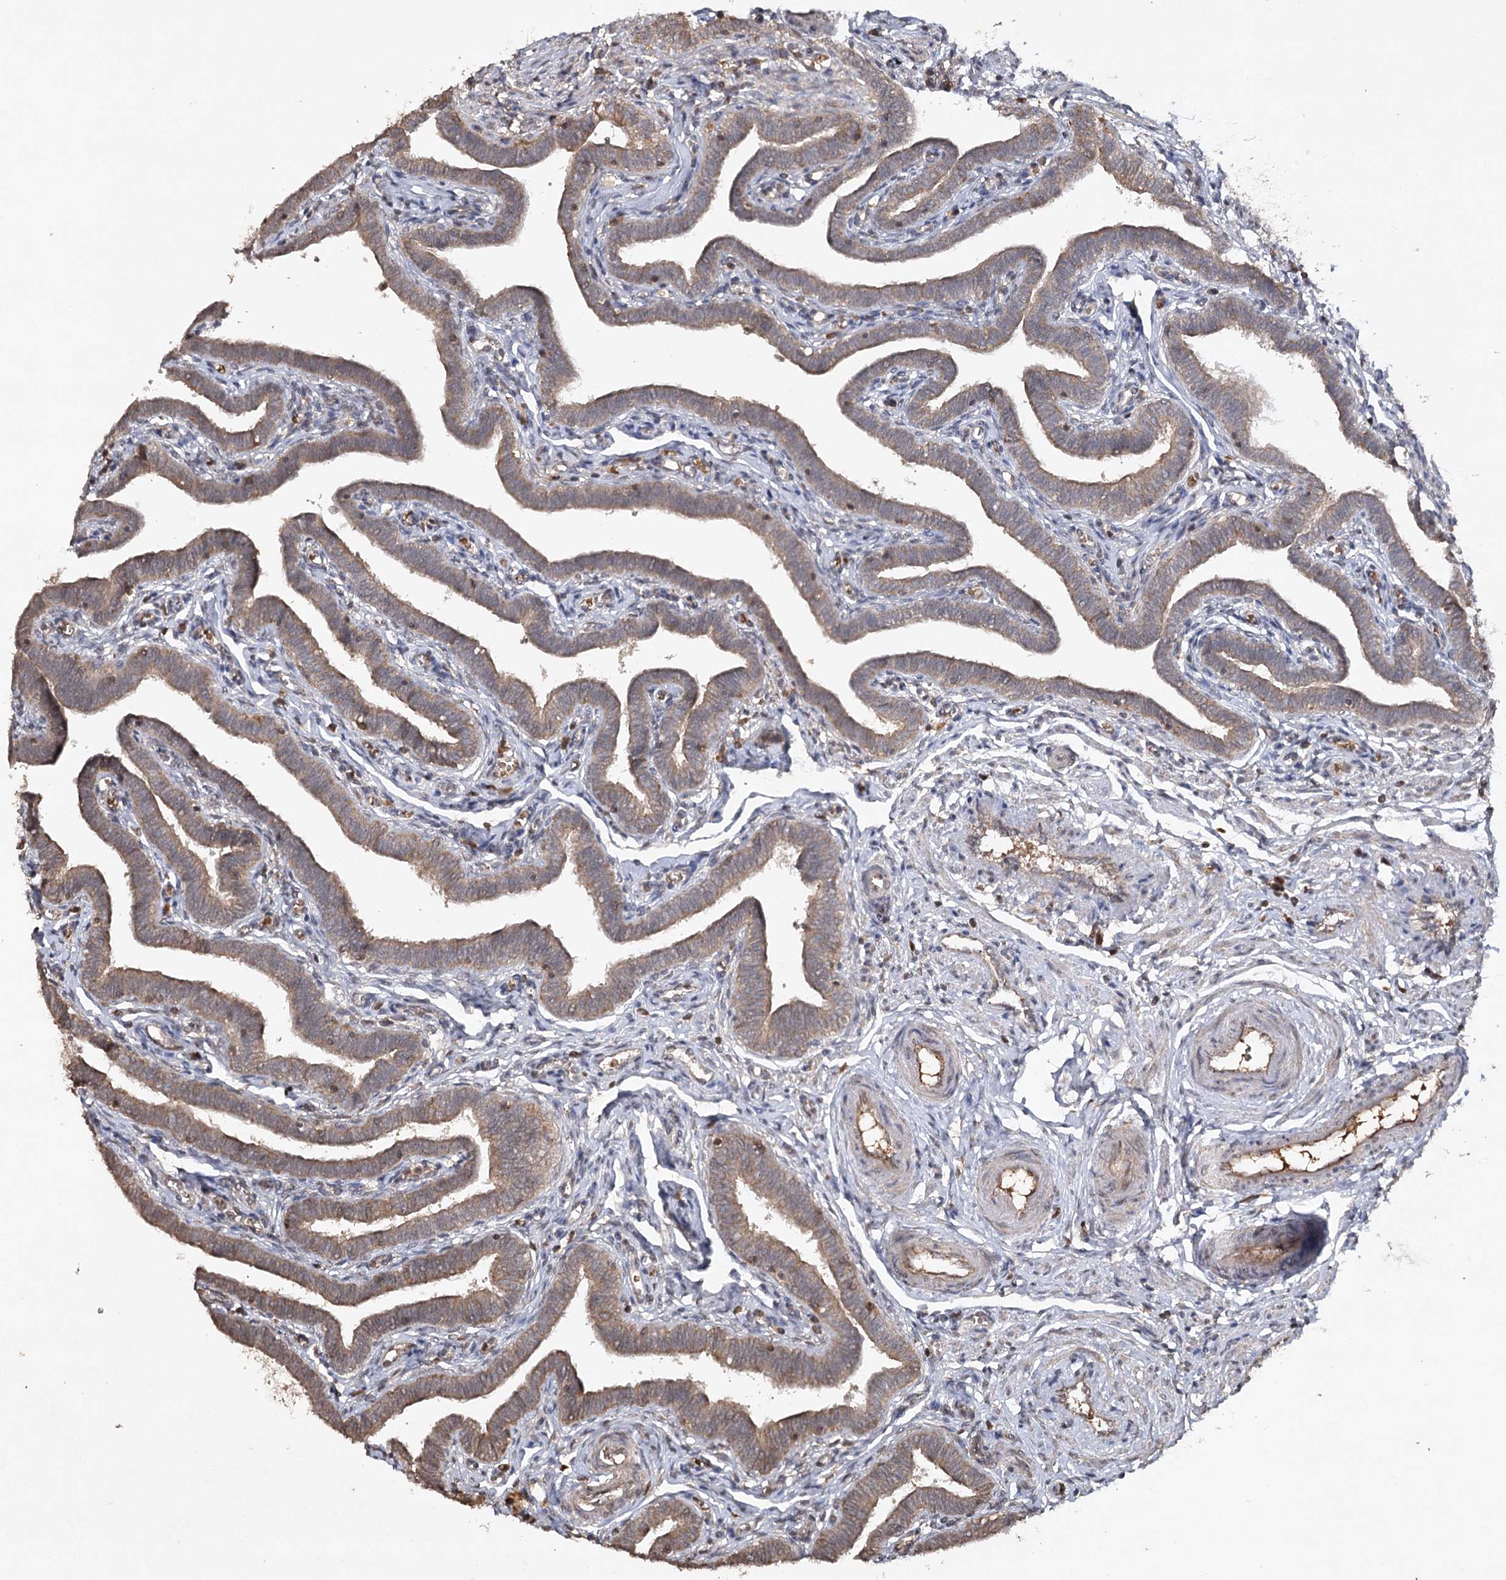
{"staining": {"intensity": "moderate", "quantity": "25%-75%", "location": "cytoplasmic/membranous"}, "tissue": "fallopian tube", "cell_type": "Glandular cells", "image_type": "normal", "snomed": [{"axis": "morphology", "description": "Normal tissue, NOS"}, {"axis": "topography", "description": "Fallopian tube"}], "caption": "Glandular cells exhibit medium levels of moderate cytoplasmic/membranous positivity in about 25%-75% of cells in unremarkable human fallopian tube.", "gene": "CYP2B6", "patient": {"sex": "female", "age": 36}}